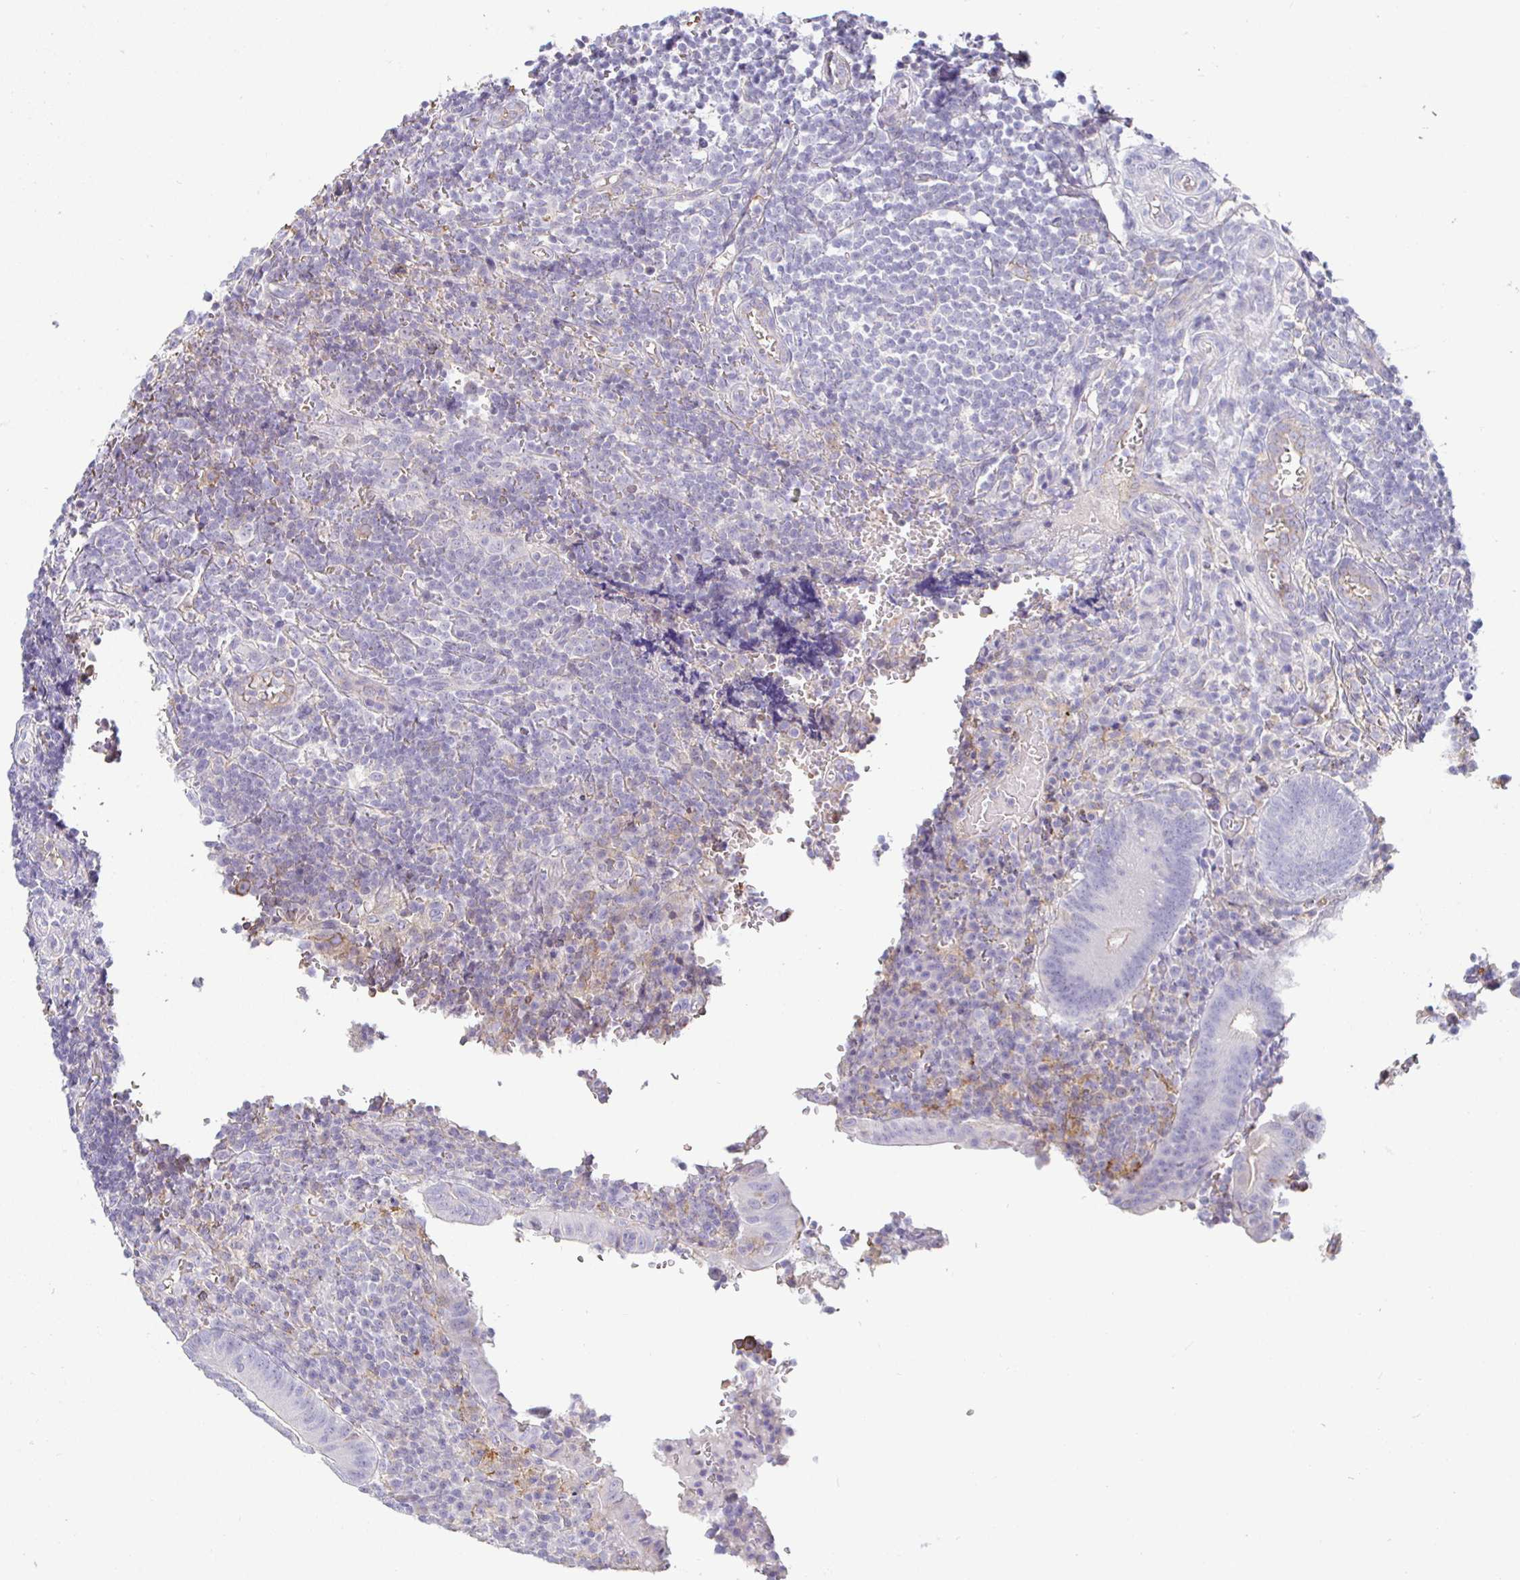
{"staining": {"intensity": "negative", "quantity": "none", "location": "none"}, "tissue": "appendix", "cell_type": "Glandular cells", "image_type": "normal", "snomed": [{"axis": "morphology", "description": "Normal tissue, NOS"}, {"axis": "topography", "description": "Appendix"}], "caption": "Immunohistochemistry (IHC) of benign appendix reveals no expression in glandular cells.", "gene": "SIRPA", "patient": {"sex": "male", "age": 18}}